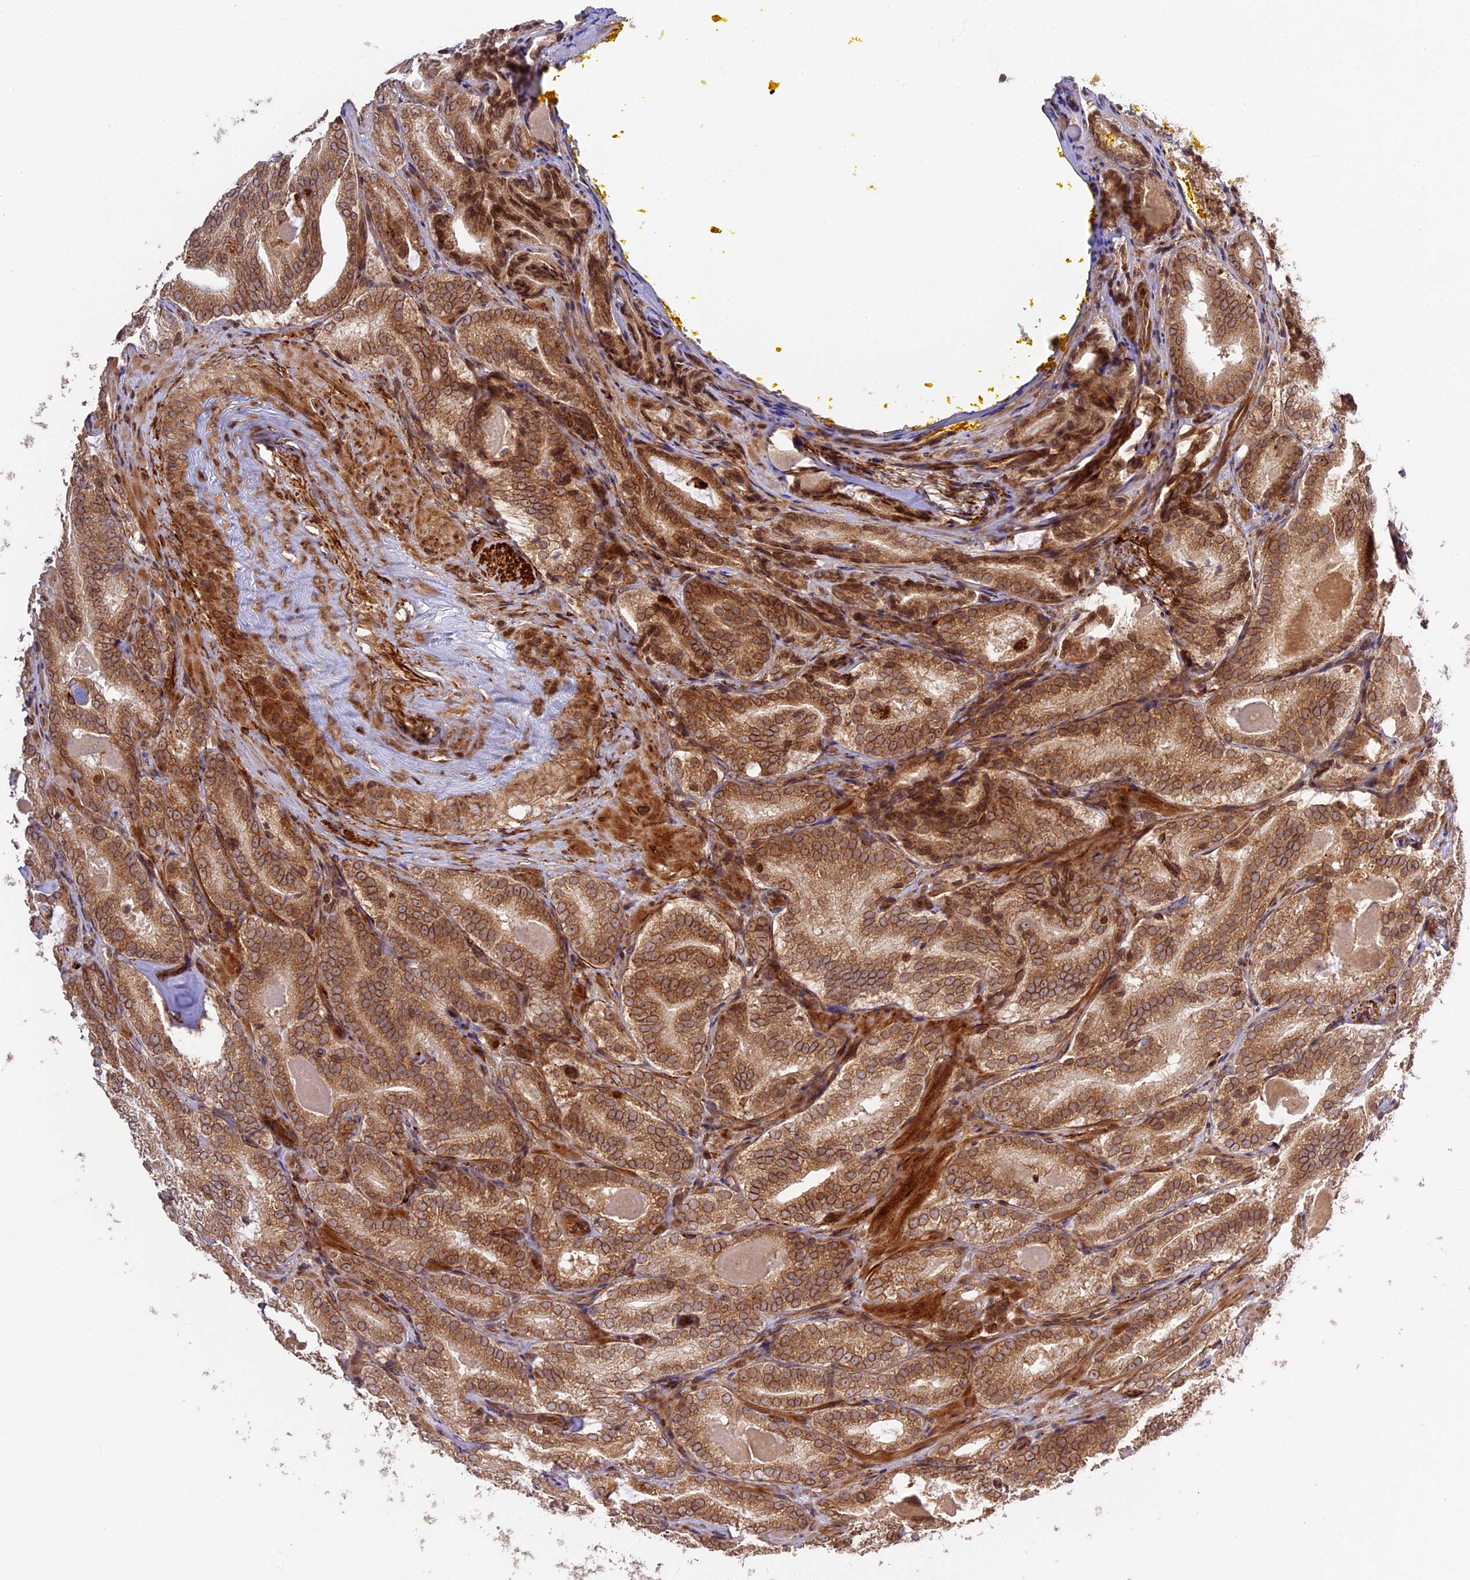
{"staining": {"intensity": "moderate", "quantity": ">75%", "location": "cytoplasmic/membranous,nuclear"}, "tissue": "prostate cancer", "cell_type": "Tumor cells", "image_type": "cancer", "snomed": [{"axis": "morphology", "description": "Adenocarcinoma, High grade"}, {"axis": "topography", "description": "Prostate"}], "caption": "Human prostate cancer (high-grade adenocarcinoma) stained with a brown dye shows moderate cytoplasmic/membranous and nuclear positive staining in about >75% of tumor cells.", "gene": "DGKH", "patient": {"sex": "male", "age": 57}}